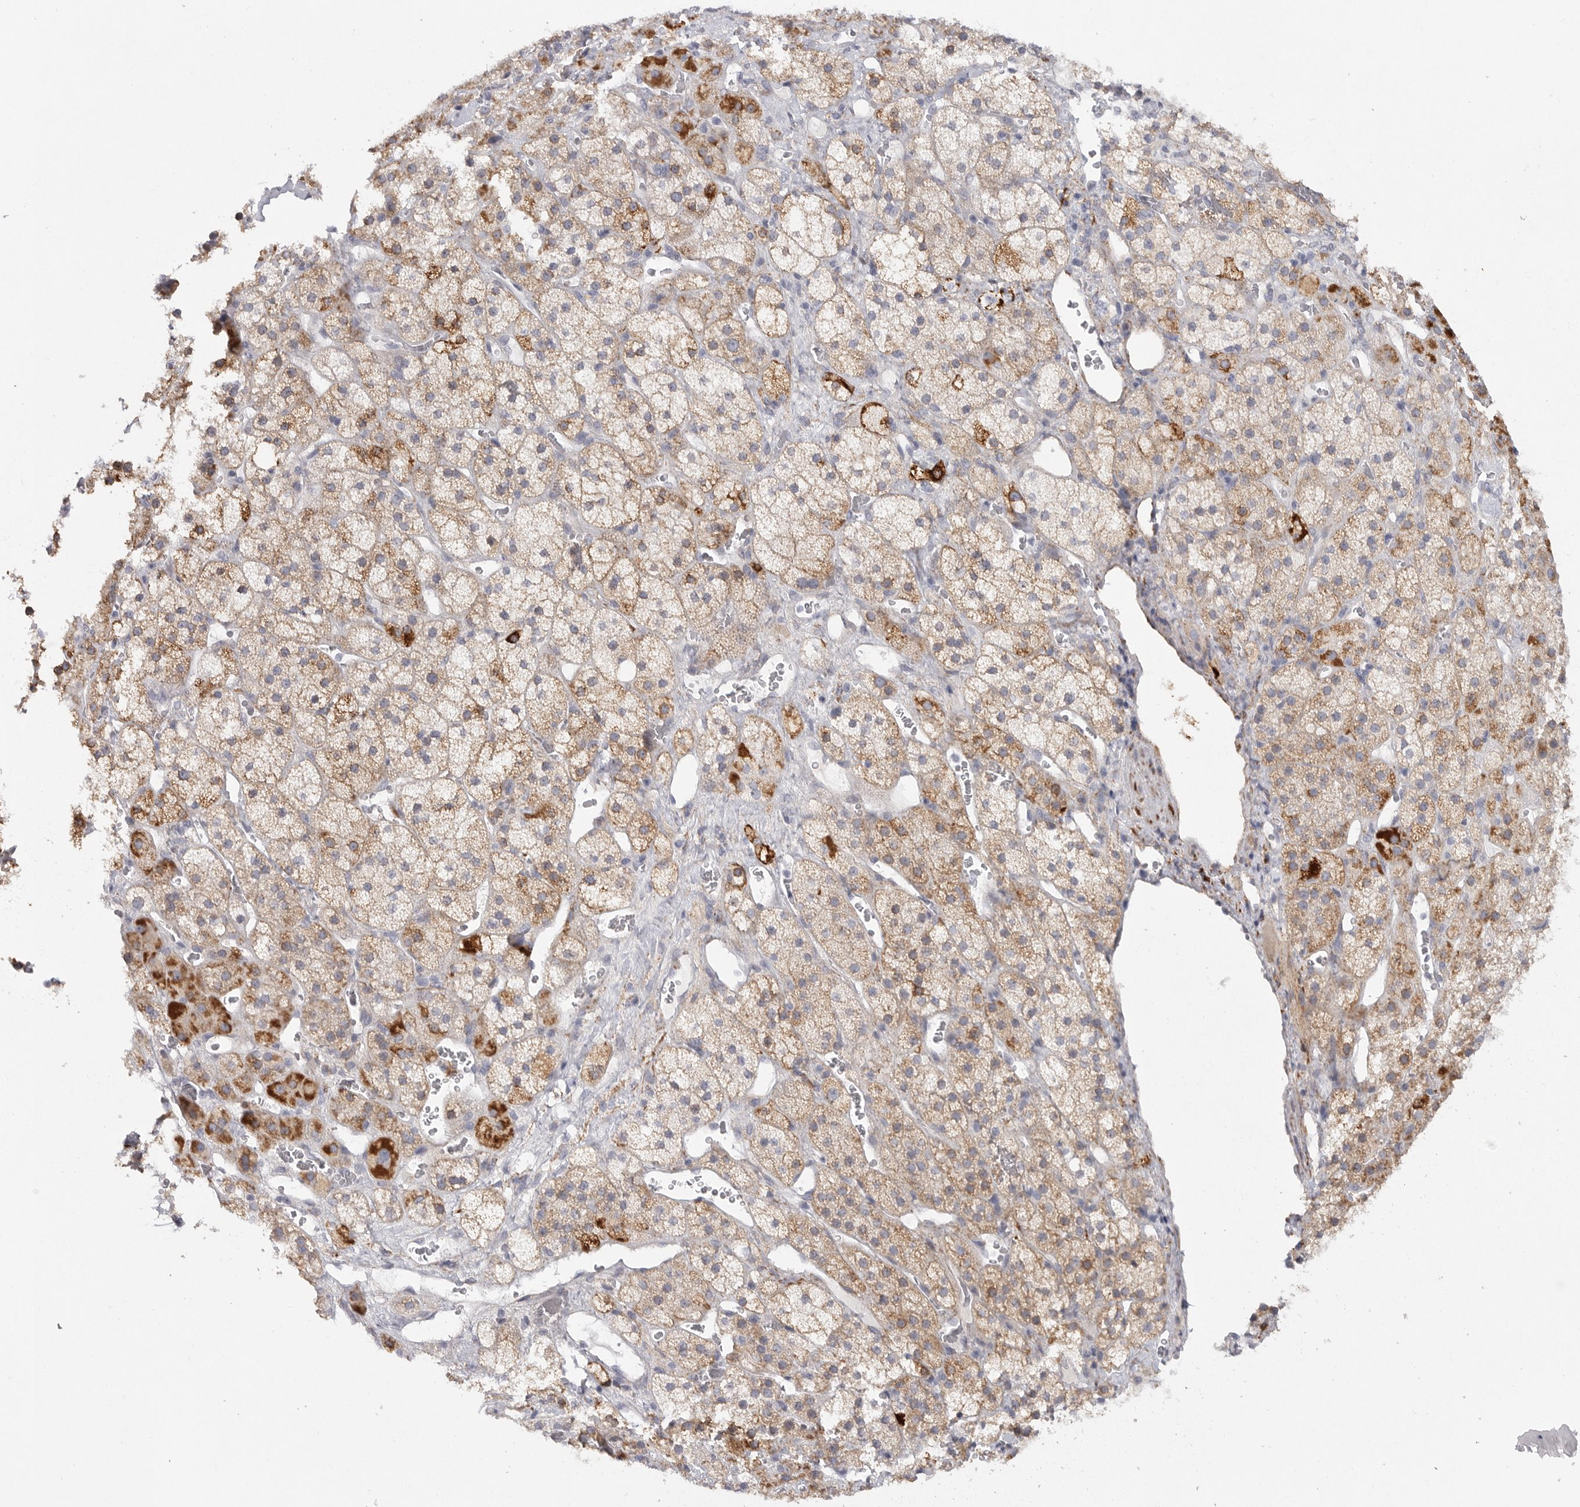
{"staining": {"intensity": "strong", "quantity": "<25%", "location": "cytoplasmic/membranous"}, "tissue": "adrenal gland", "cell_type": "Glandular cells", "image_type": "normal", "snomed": [{"axis": "morphology", "description": "Normal tissue, NOS"}, {"axis": "topography", "description": "Adrenal gland"}], "caption": "IHC of unremarkable adrenal gland shows medium levels of strong cytoplasmic/membranous positivity in about <25% of glandular cells. Immunohistochemistry stains the protein in brown and the nuclei are stained blue.", "gene": "ELP3", "patient": {"sex": "male", "age": 57}}